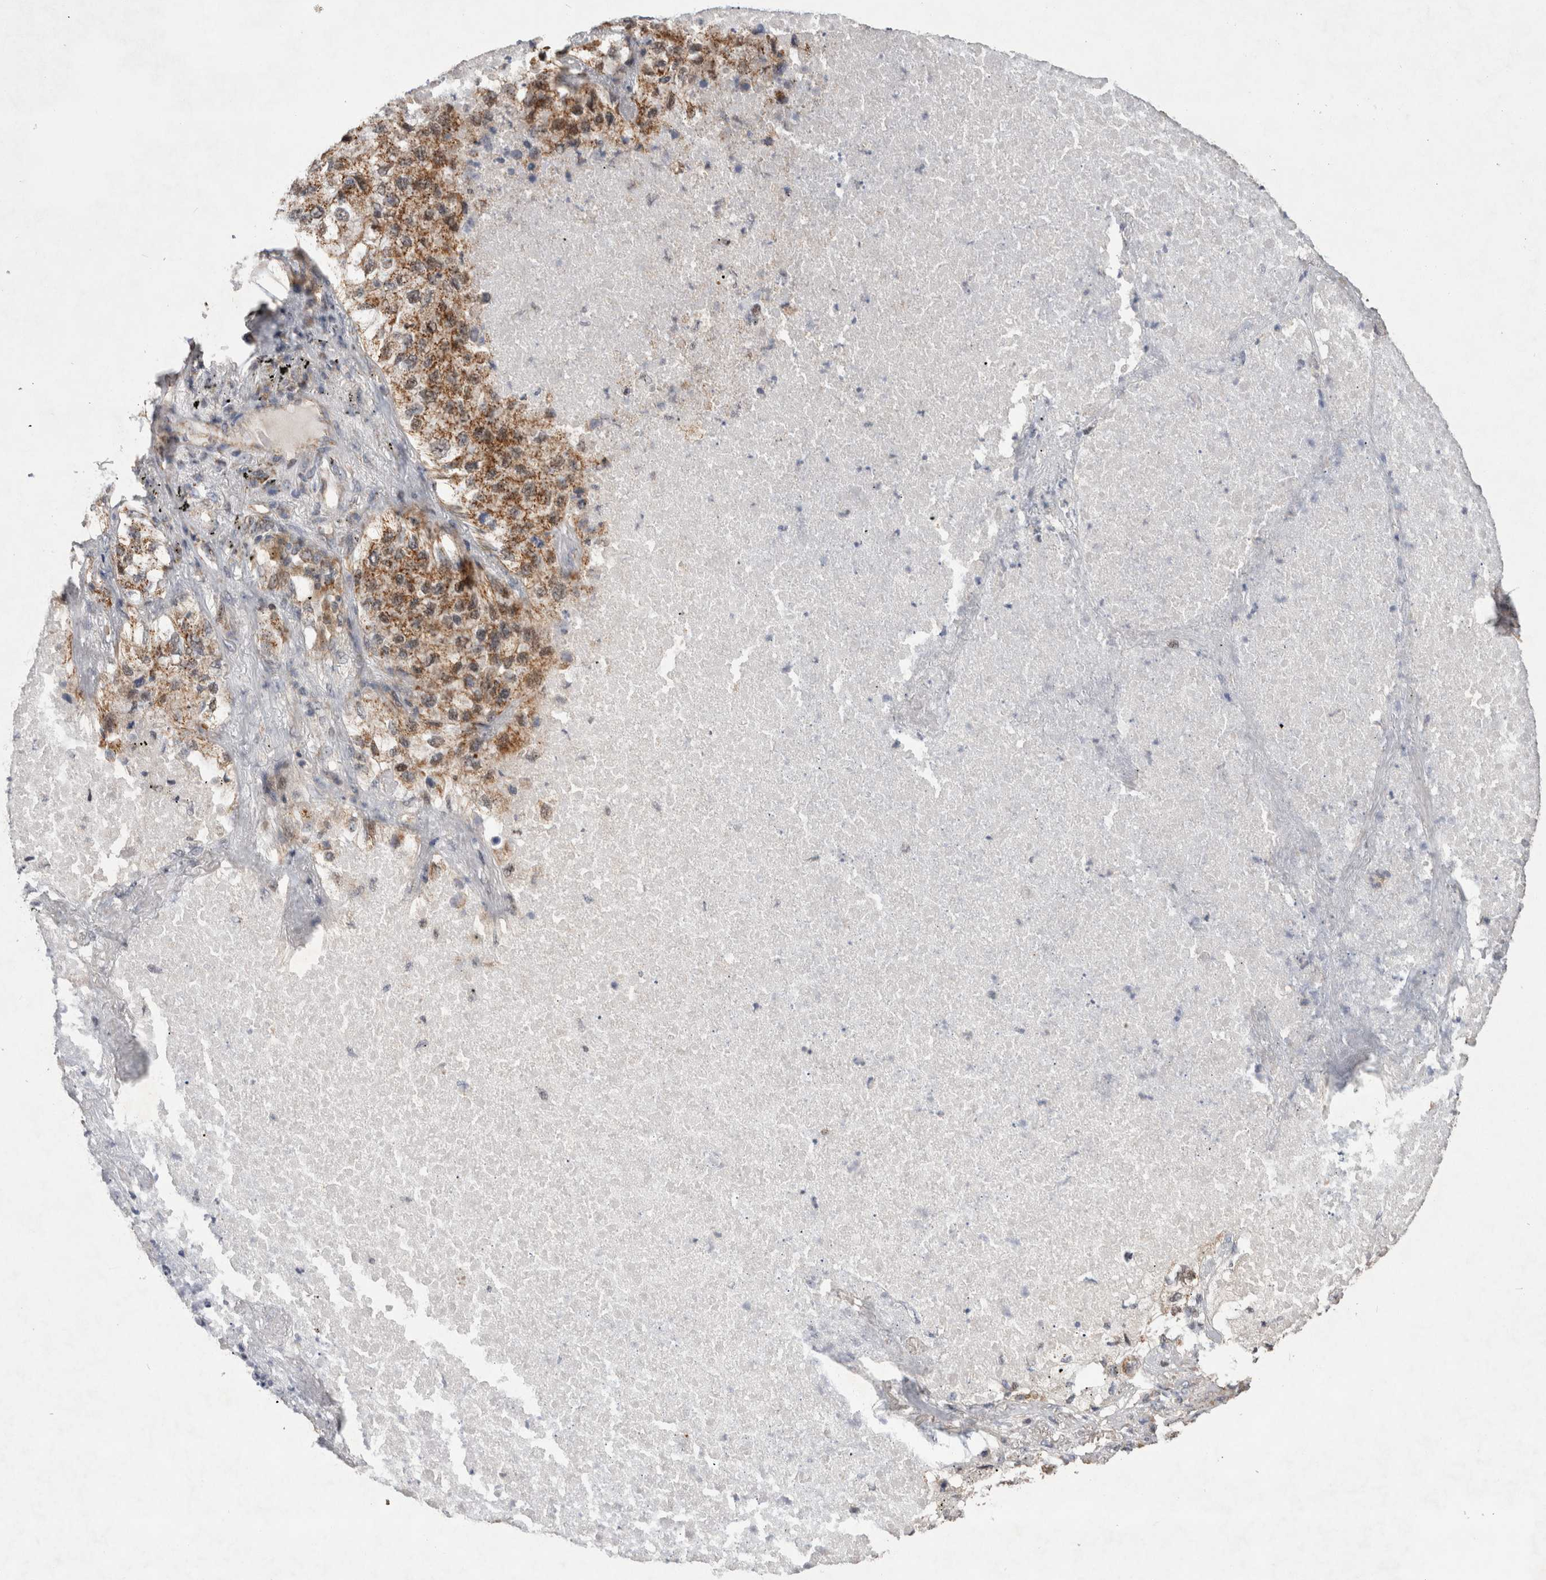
{"staining": {"intensity": "moderate", "quantity": ">75%", "location": "cytoplasmic/membranous"}, "tissue": "lung cancer", "cell_type": "Tumor cells", "image_type": "cancer", "snomed": [{"axis": "morphology", "description": "Adenocarcinoma, NOS"}, {"axis": "topography", "description": "Lung"}], "caption": "High-magnification brightfield microscopy of lung cancer (adenocarcinoma) stained with DAB (brown) and counterstained with hematoxylin (blue). tumor cells exhibit moderate cytoplasmic/membranous staining is present in approximately>75% of cells.", "gene": "MRPL37", "patient": {"sex": "male", "age": 63}}